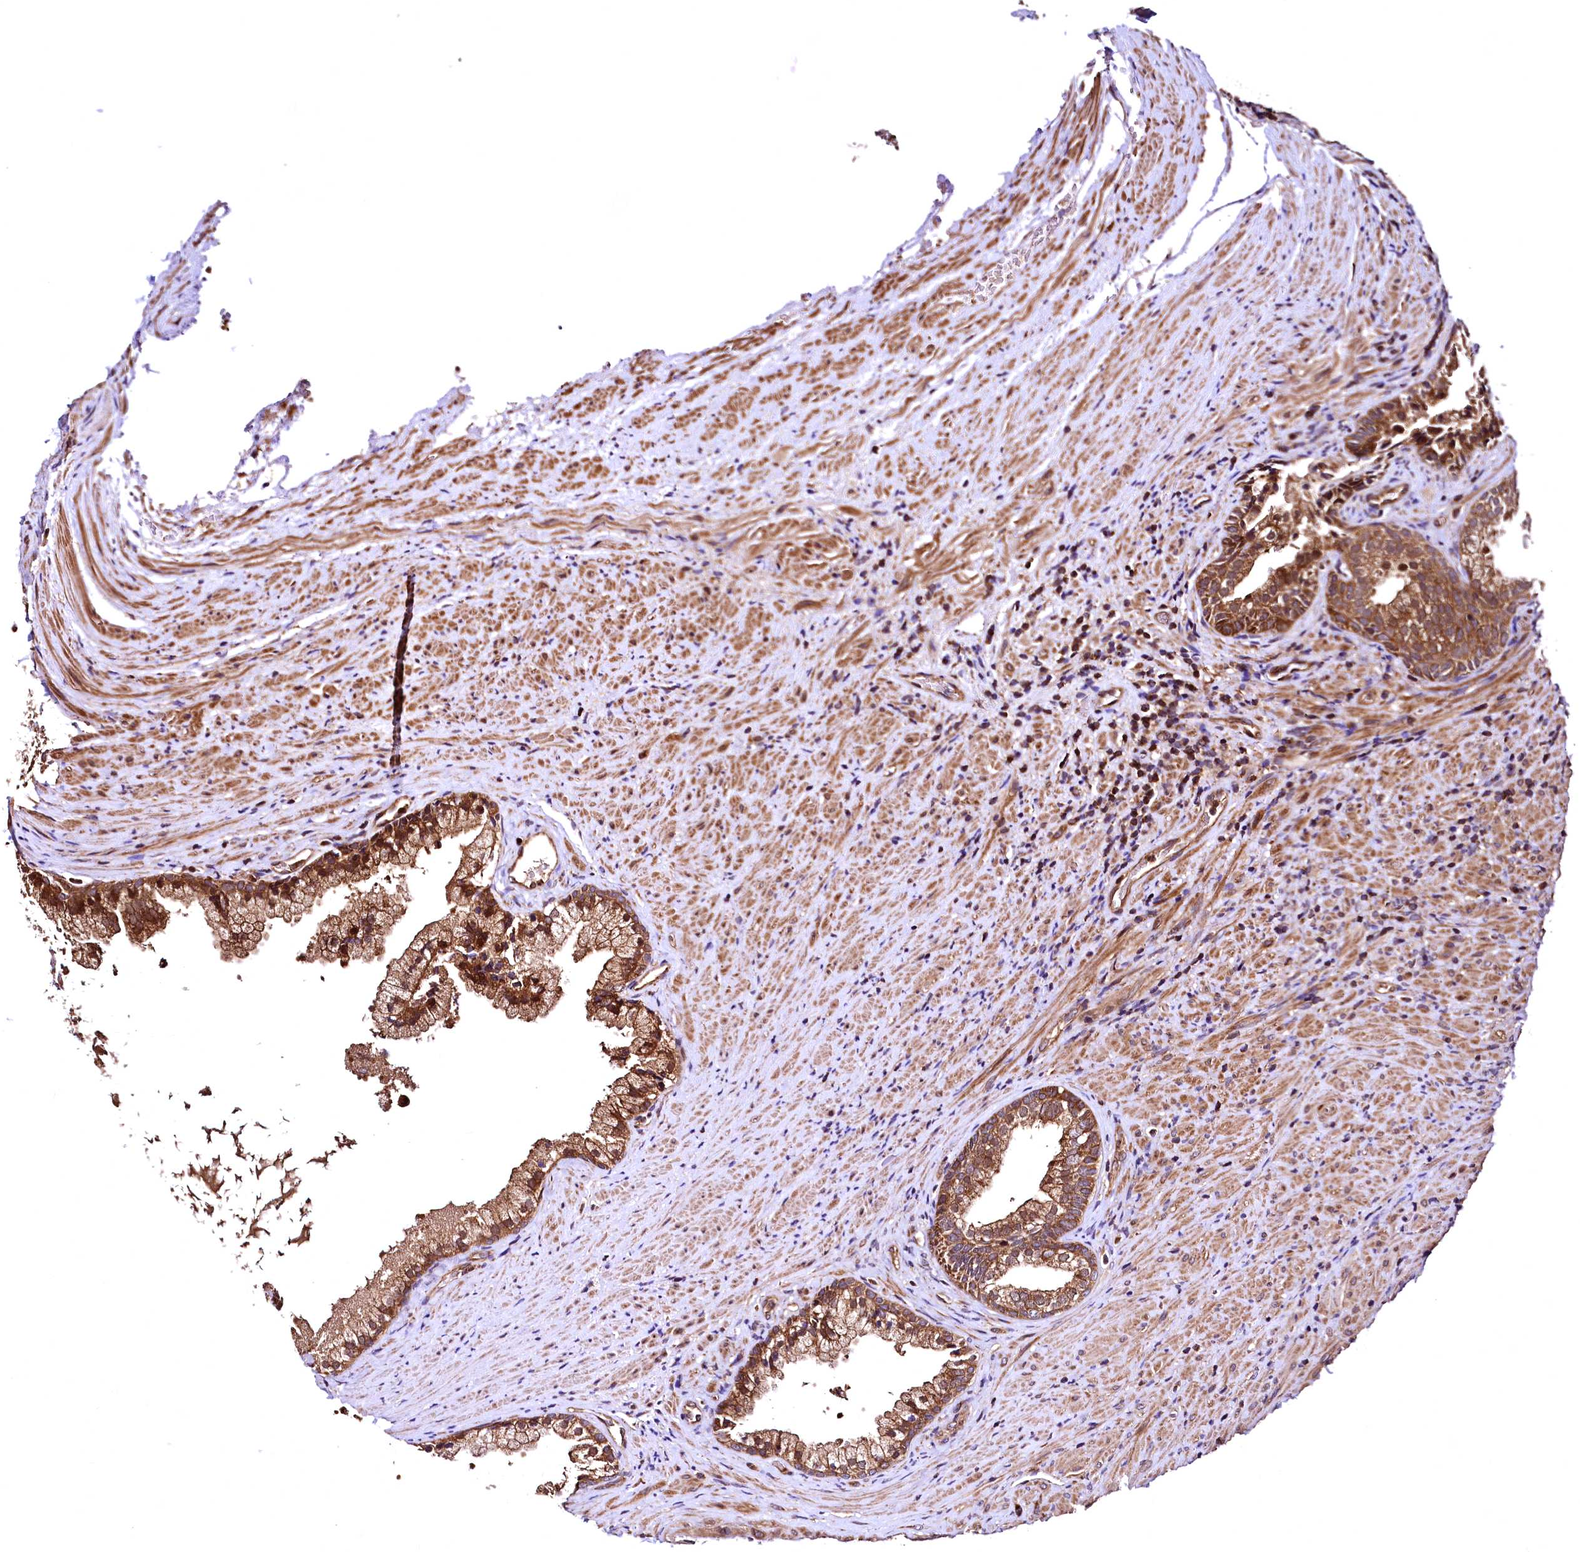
{"staining": {"intensity": "strong", "quantity": ">75%", "location": "cytoplasmic/membranous"}, "tissue": "prostate", "cell_type": "Glandular cells", "image_type": "normal", "snomed": [{"axis": "morphology", "description": "Normal tissue, NOS"}, {"axis": "topography", "description": "Prostate"}], "caption": "The image demonstrates a brown stain indicating the presence of a protein in the cytoplasmic/membranous of glandular cells in prostate.", "gene": "LRSAM1", "patient": {"sex": "male", "age": 76}}